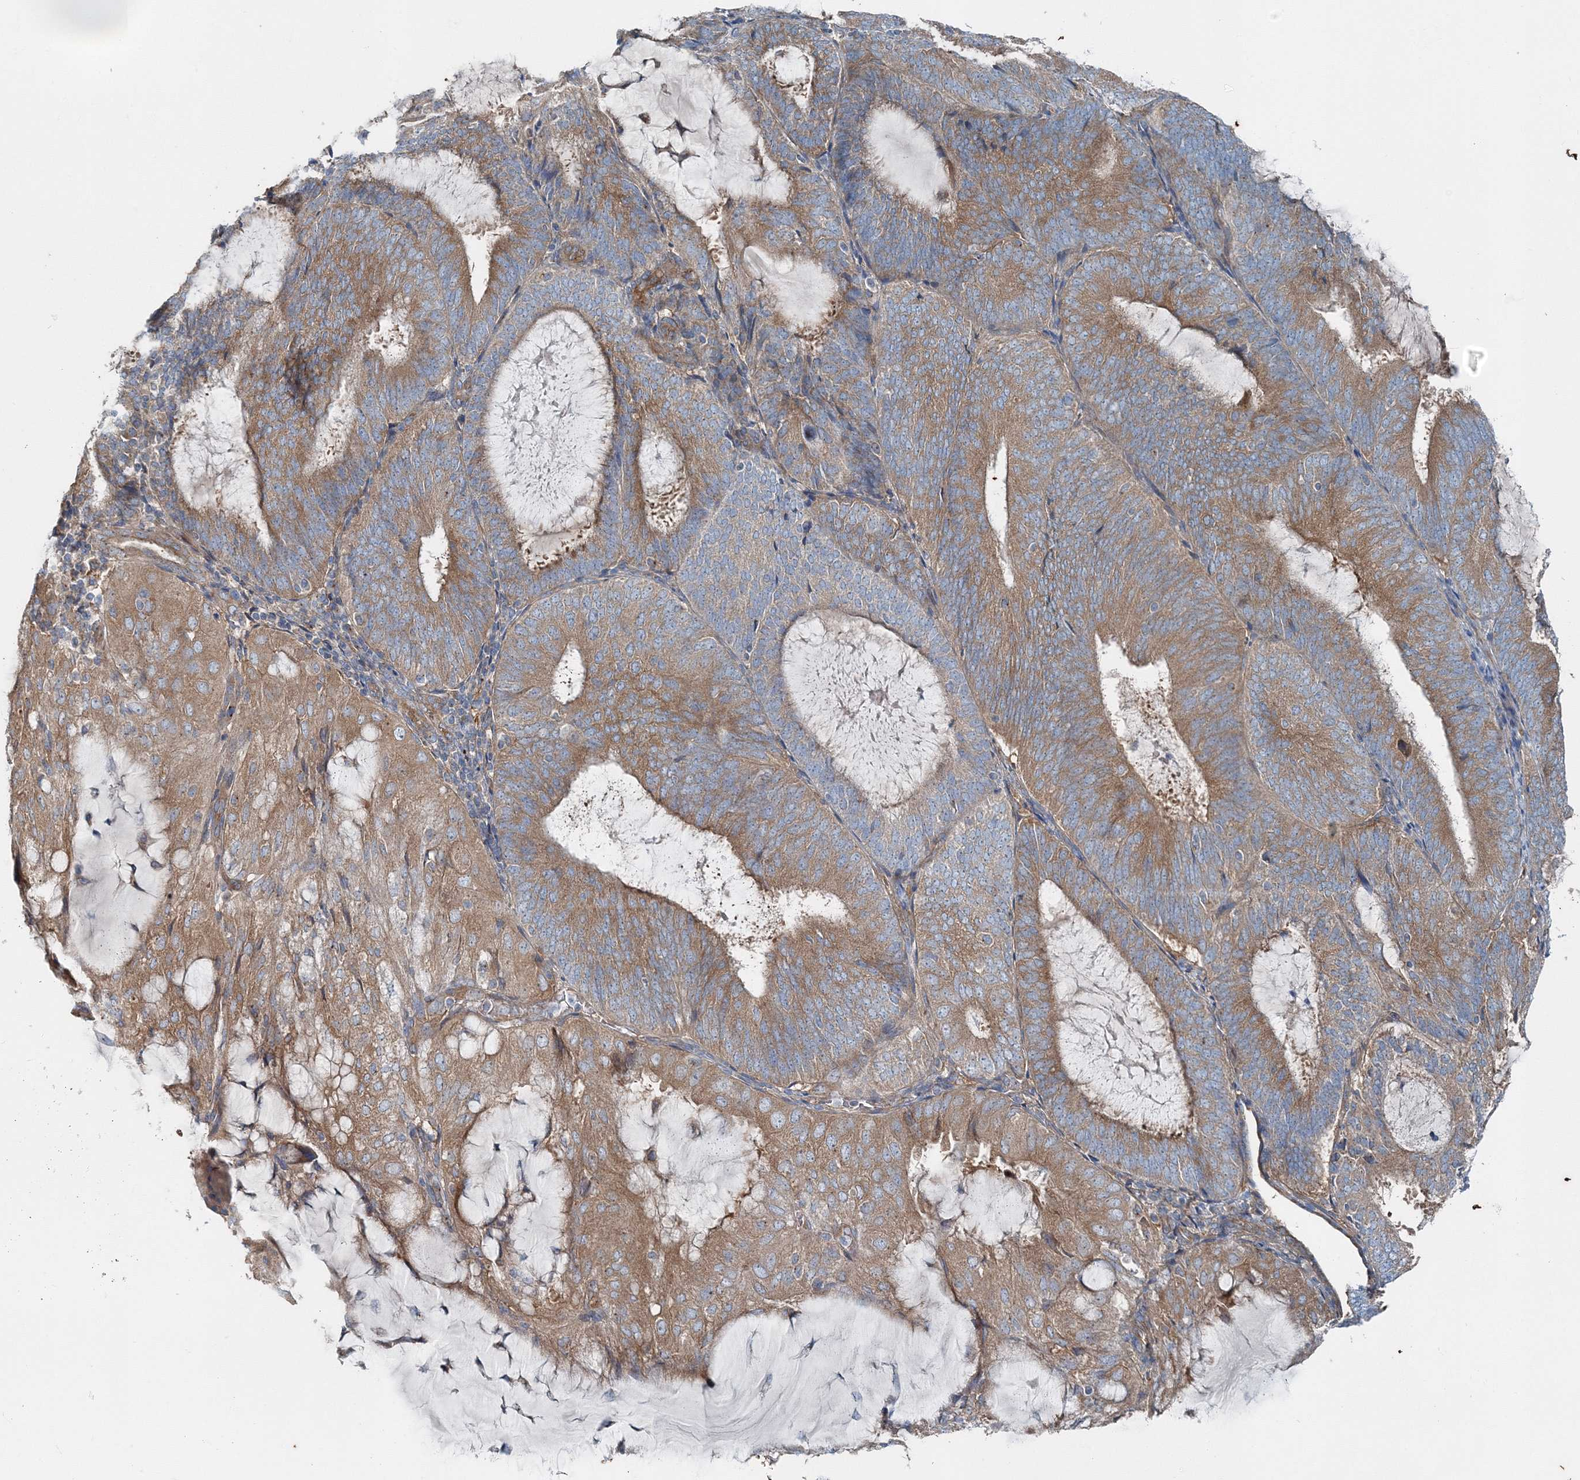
{"staining": {"intensity": "moderate", "quantity": ">75%", "location": "cytoplasmic/membranous"}, "tissue": "endometrial cancer", "cell_type": "Tumor cells", "image_type": "cancer", "snomed": [{"axis": "morphology", "description": "Adenocarcinoma, NOS"}, {"axis": "topography", "description": "Endometrium"}], "caption": "A micrograph of adenocarcinoma (endometrial) stained for a protein shows moderate cytoplasmic/membranous brown staining in tumor cells. (DAB (3,3'-diaminobenzidine) IHC with brightfield microscopy, high magnification).", "gene": "MPHOSPH9", "patient": {"sex": "female", "age": 81}}